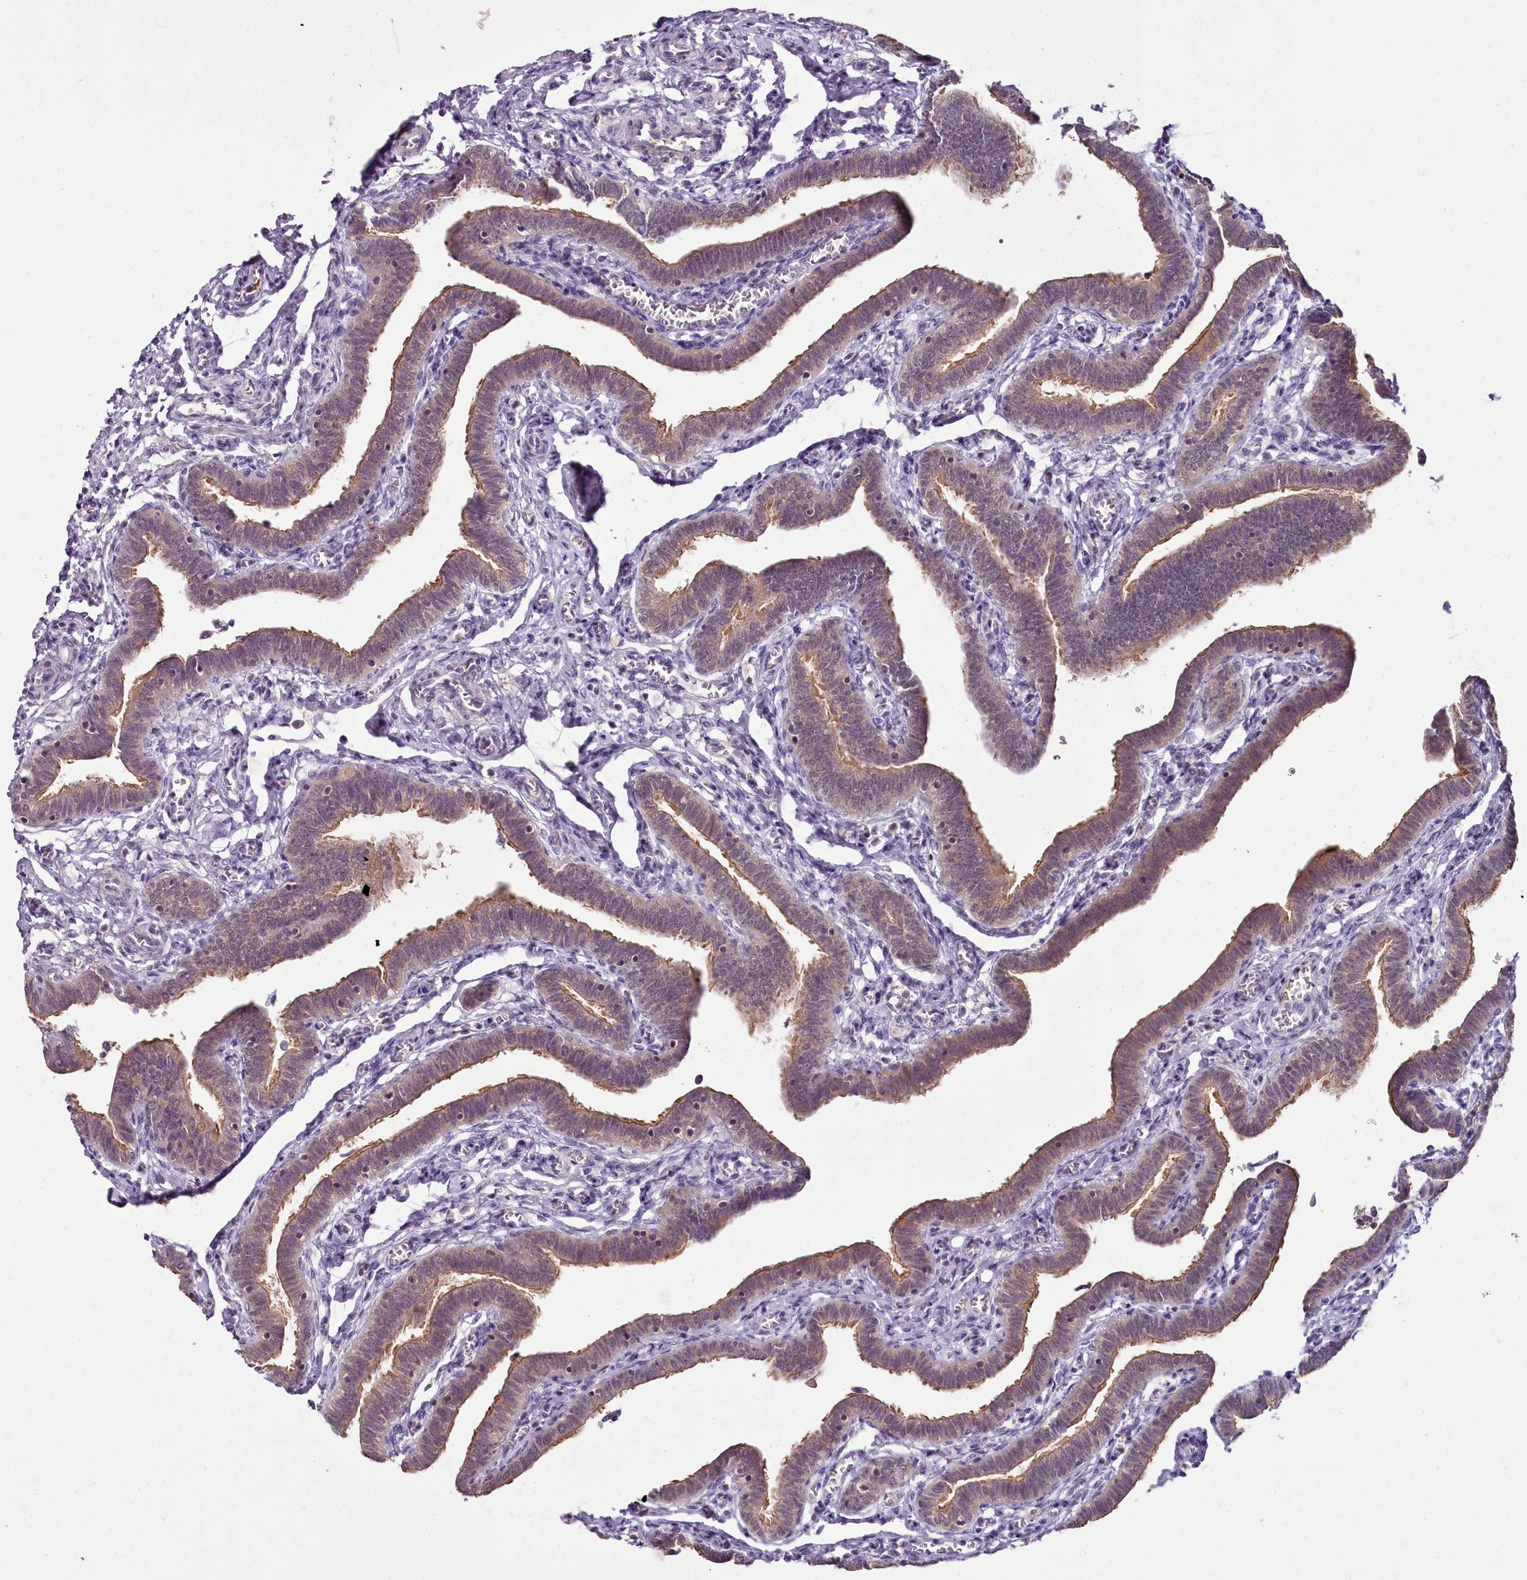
{"staining": {"intensity": "moderate", "quantity": ">75%", "location": "cytoplasmic/membranous"}, "tissue": "fallopian tube", "cell_type": "Glandular cells", "image_type": "normal", "snomed": [{"axis": "morphology", "description": "Normal tissue, NOS"}, {"axis": "topography", "description": "Fallopian tube"}], "caption": "Moderate cytoplasmic/membranous expression is appreciated in approximately >75% of glandular cells in normal fallopian tube.", "gene": "CAPN7", "patient": {"sex": "female", "age": 36}}